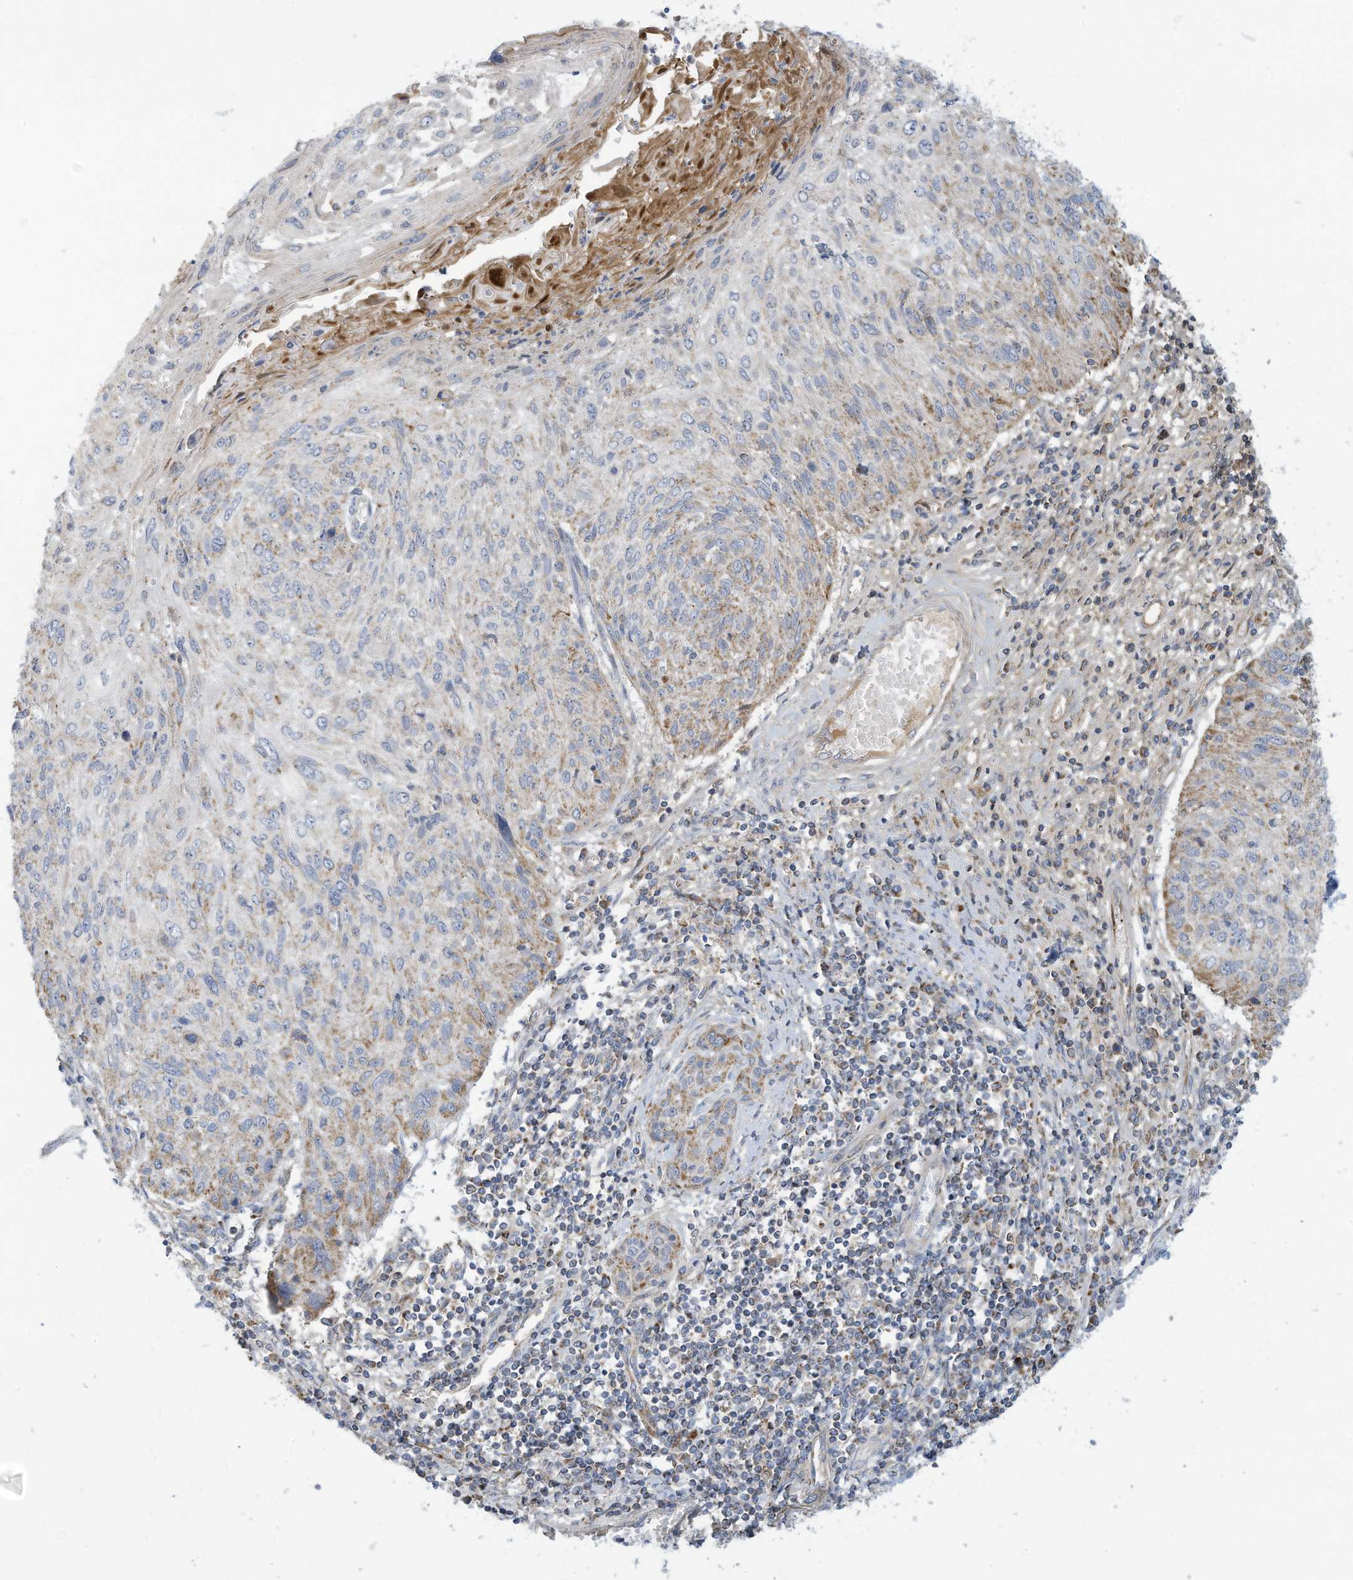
{"staining": {"intensity": "moderate", "quantity": "<25%", "location": "cytoplasmic/membranous"}, "tissue": "cervical cancer", "cell_type": "Tumor cells", "image_type": "cancer", "snomed": [{"axis": "morphology", "description": "Squamous cell carcinoma, NOS"}, {"axis": "topography", "description": "Cervix"}], "caption": "IHC photomicrograph of neoplastic tissue: human cervical cancer (squamous cell carcinoma) stained using immunohistochemistry demonstrates low levels of moderate protein expression localized specifically in the cytoplasmic/membranous of tumor cells, appearing as a cytoplasmic/membranous brown color.", "gene": "NLN", "patient": {"sex": "female", "age": 51}}